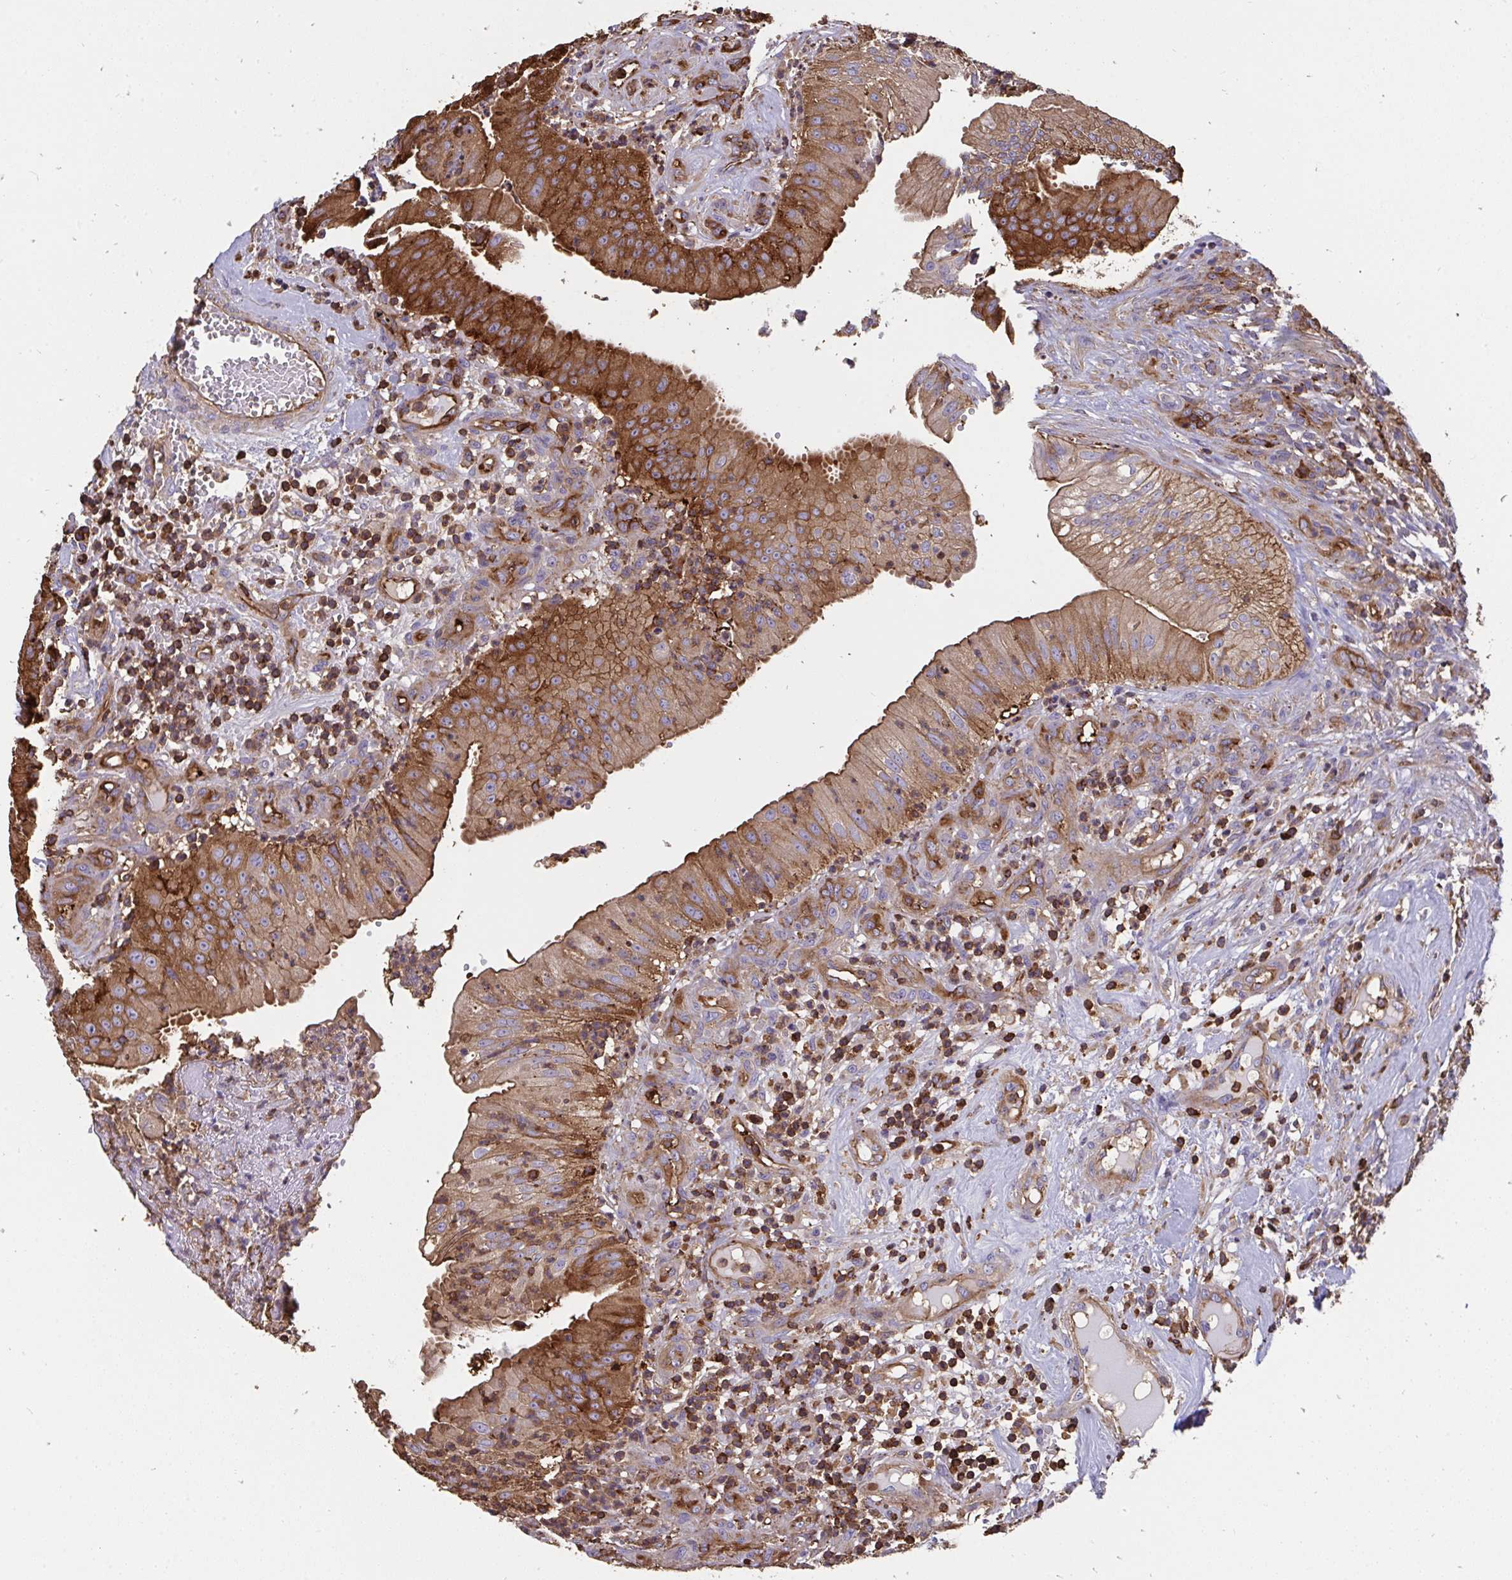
{"staining": {"intensity": "strong", "quantity": "25%-75%", "location": "cytoplasmic/membranous"}, "tissue": "head and neck cancer", "cell_type": "Tumor cells", "image_type": "cancer", "snomed": [{"axis": "morphology", "description": "Adenocarcinoma, NOS"}, {"axis": "topography", "description": "Head-Neck"}], "caption": "Immunohistochemistry (IHC) of human head and neck adenocarcinoma exhibits high levels of strong cytoplasmic/membranous staining in approximately 25%-75% of tumor cells. The staining was performed using DAB, with brown indicating positive protein expression. Nuclei are stained blue with hematoxylin.", "gene": "CFL1", "patient": {"sex": "male", "age": 44}}